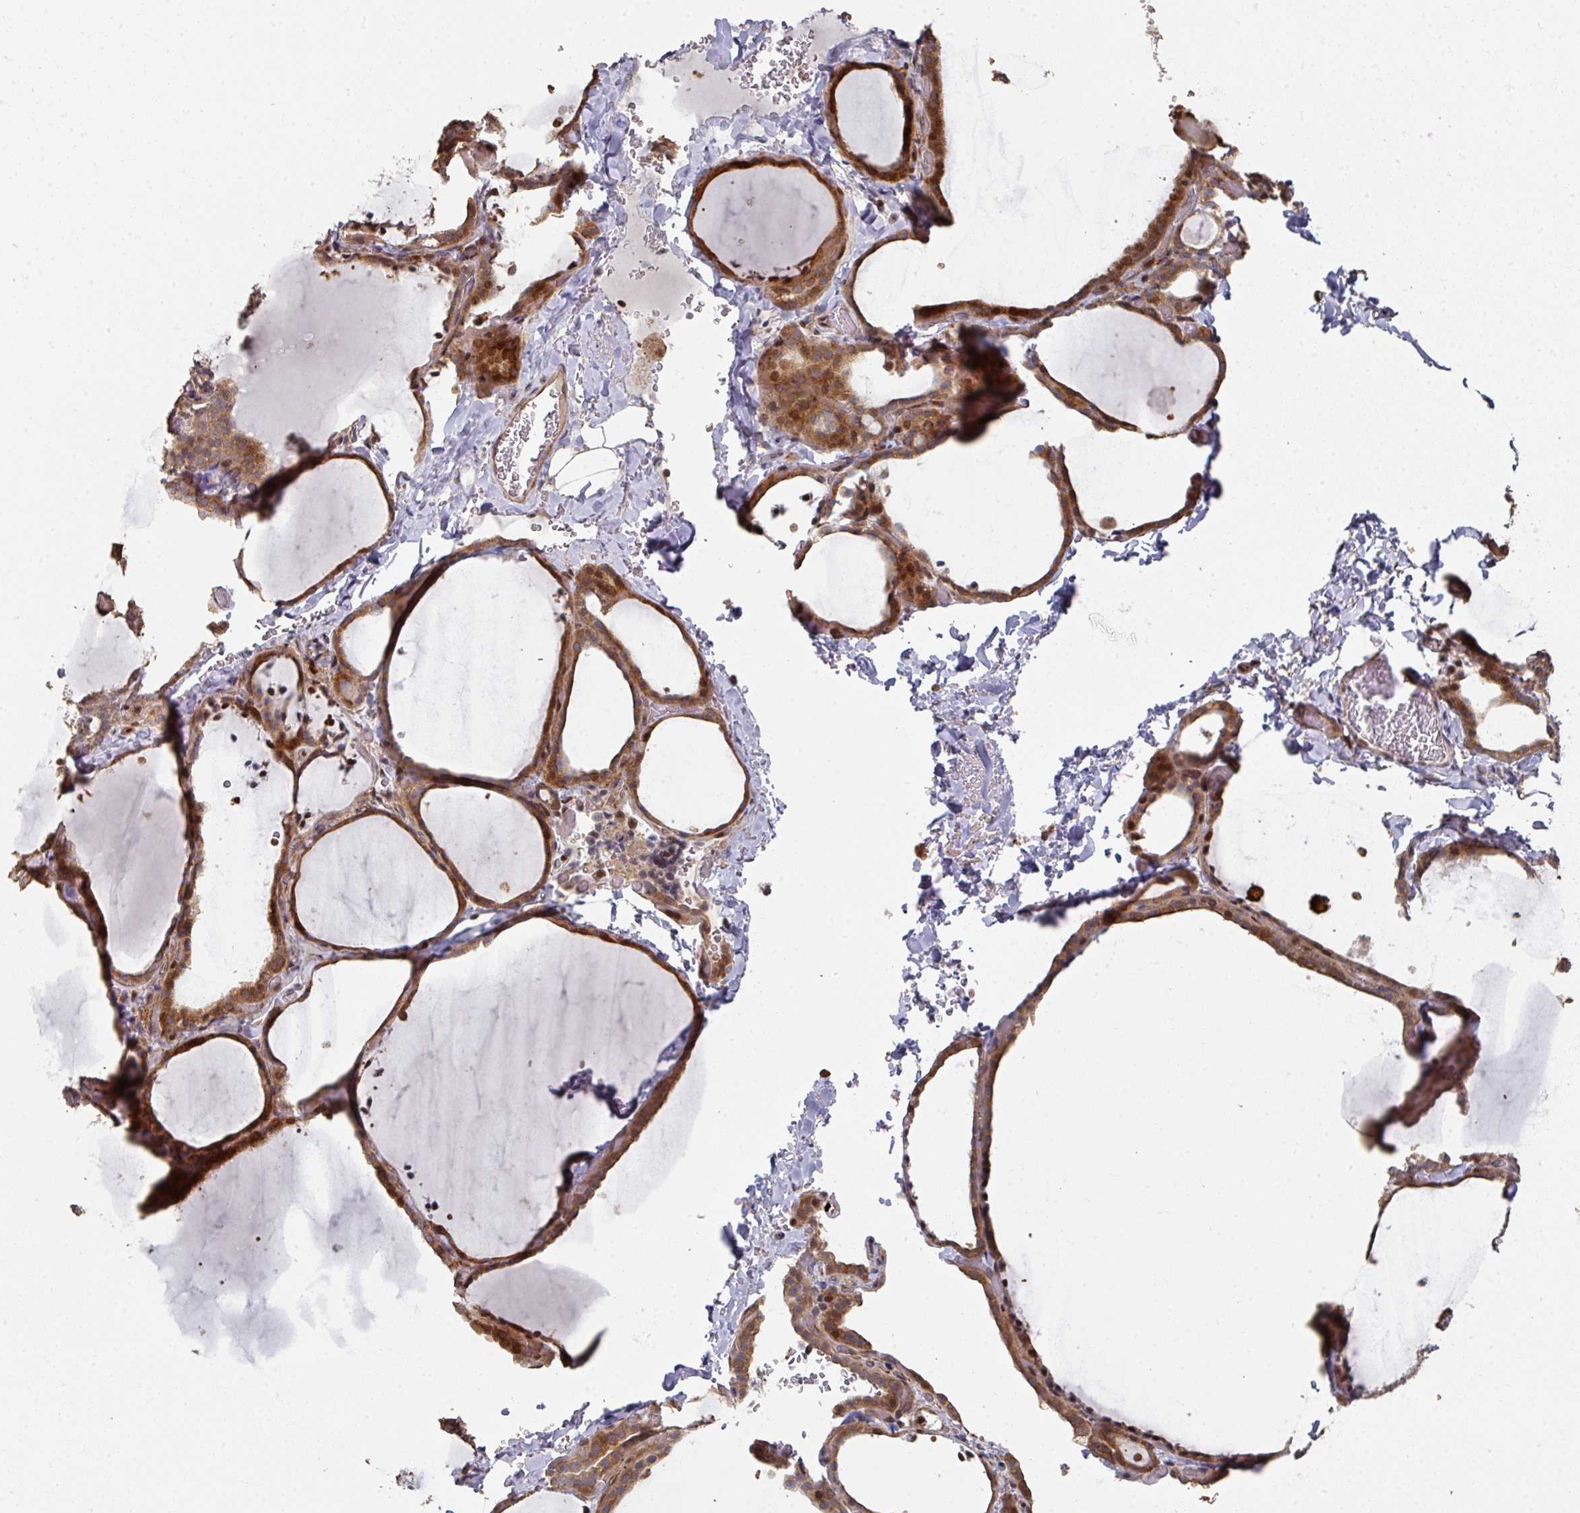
{"staining": {"intensity": "moderate", "quantity": ">75%", "location": "cytoplasmic/membranous,nuclear"}, "tissue": "thyroid gland", "cell_type": "Glandular cells", "image_type": "normal", "snomed": [{"axis": "morphology", "description": "Normal tissue, NOS"}, {"axis": "topography", "description": "Thyroid gland"}], "caption": "Immunohistochemical staining of normal thyroid gland exhibits >75% levels of moderate cytoplasmic/membranous,nuclear protein positivity in approximately >75% of glandular cells. (DAB (3,3'-diaminobenzidine) IHC, brown staining for protein, blue staining for nuclei).", "gene": "CA7", "patient": {"sex": "female", "age": 22}}